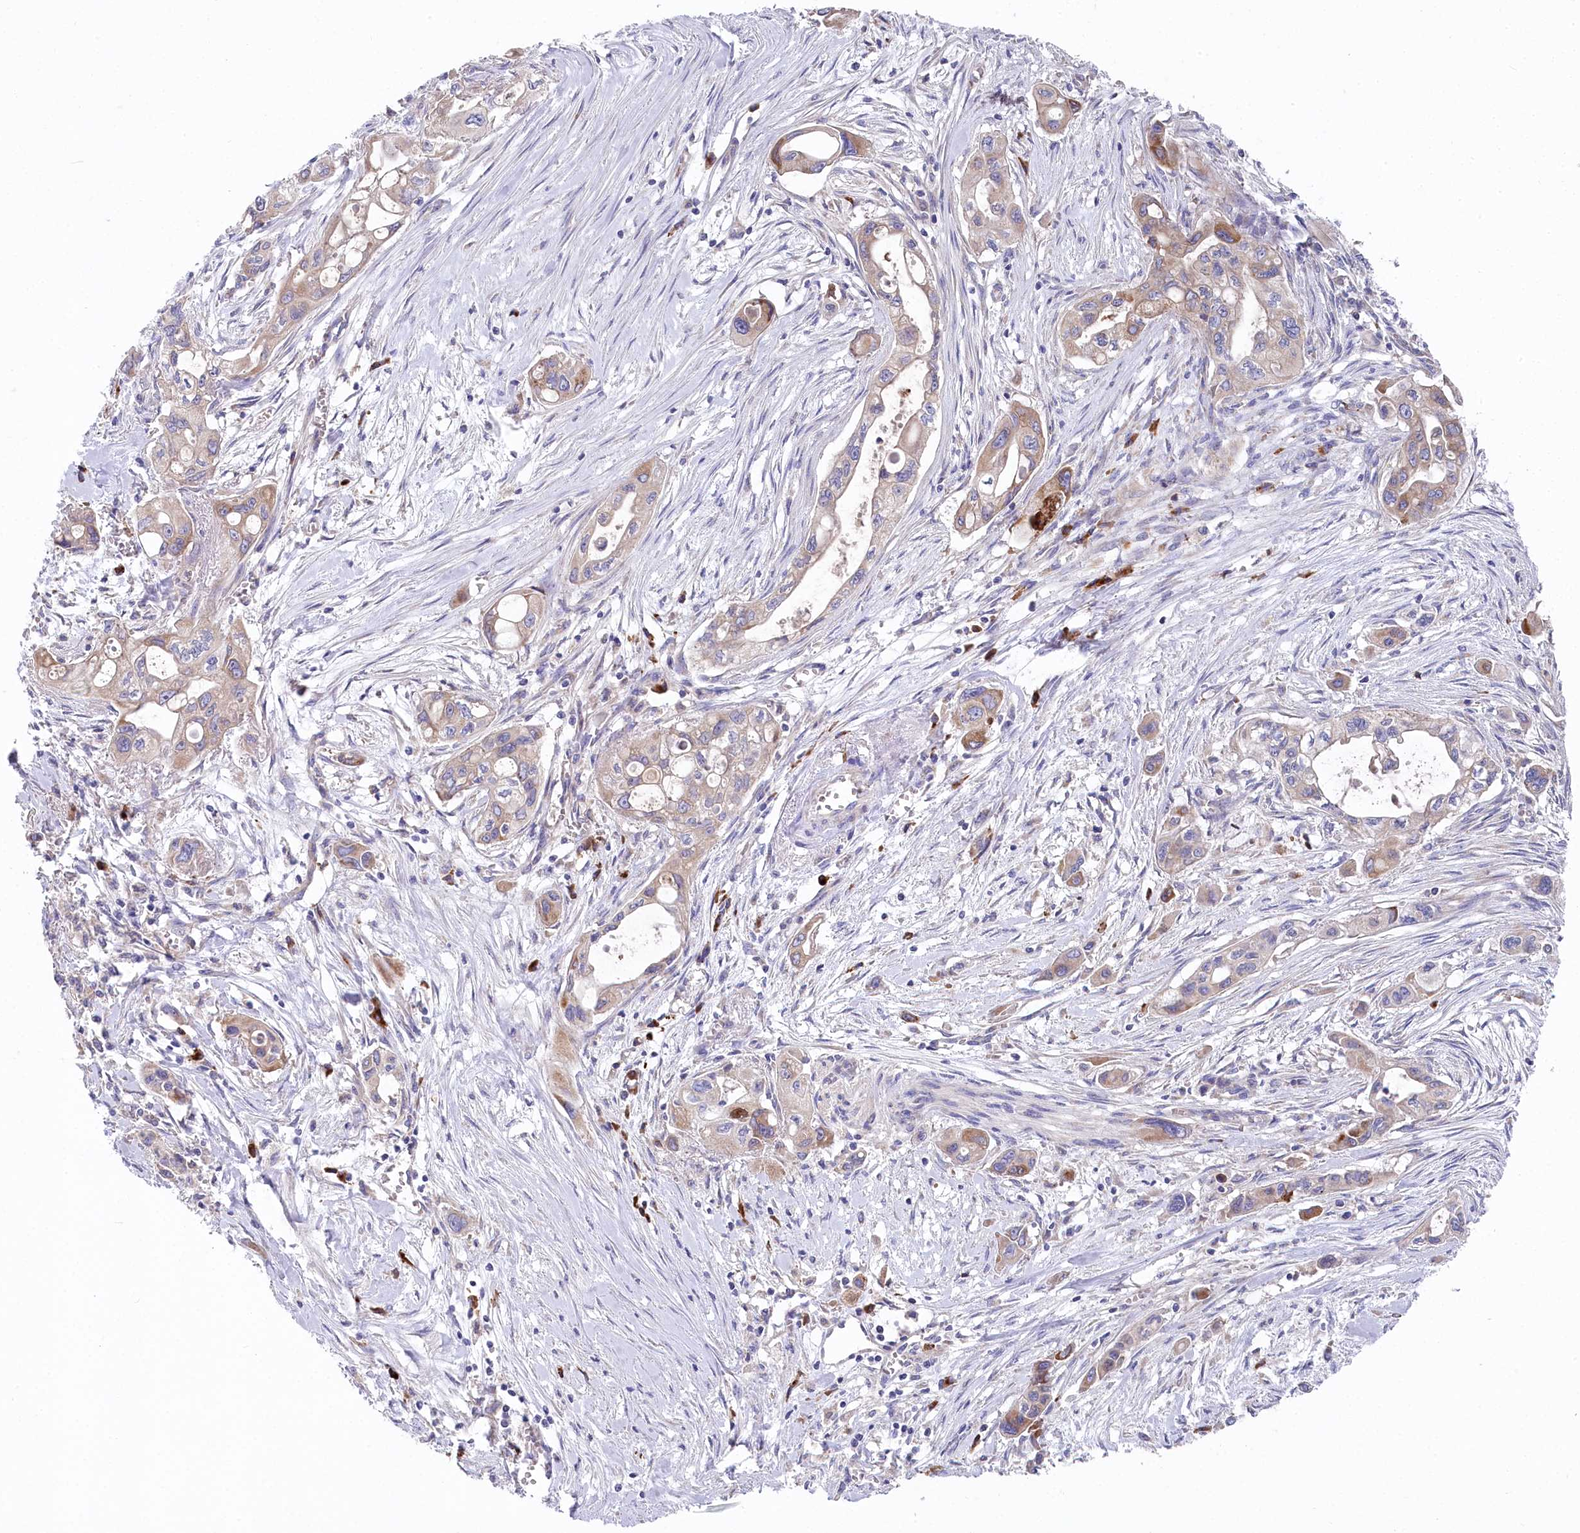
{"staining": {"intensity": "moderate", "quantity": ">75%", "location": "cytoplasmic/membranous"}, "tissue": "pancreatic cancer", "cell_type": "Tumor cells", "image_type": "cancer", "snomed": [{"axis": "morphology", "description": "Adenocarcinoma, NOS"}, {"axis": "topography", "description": "Pancreas"}], "caption": "Protein staining shows moderate cytoplasmic/membranous positivity in approximately >75% of tumor cells in pancreatic cancer (adenocarcinoma).", "gene": "POGLUT1", "patient": {"sex": "male", "age": 75}}